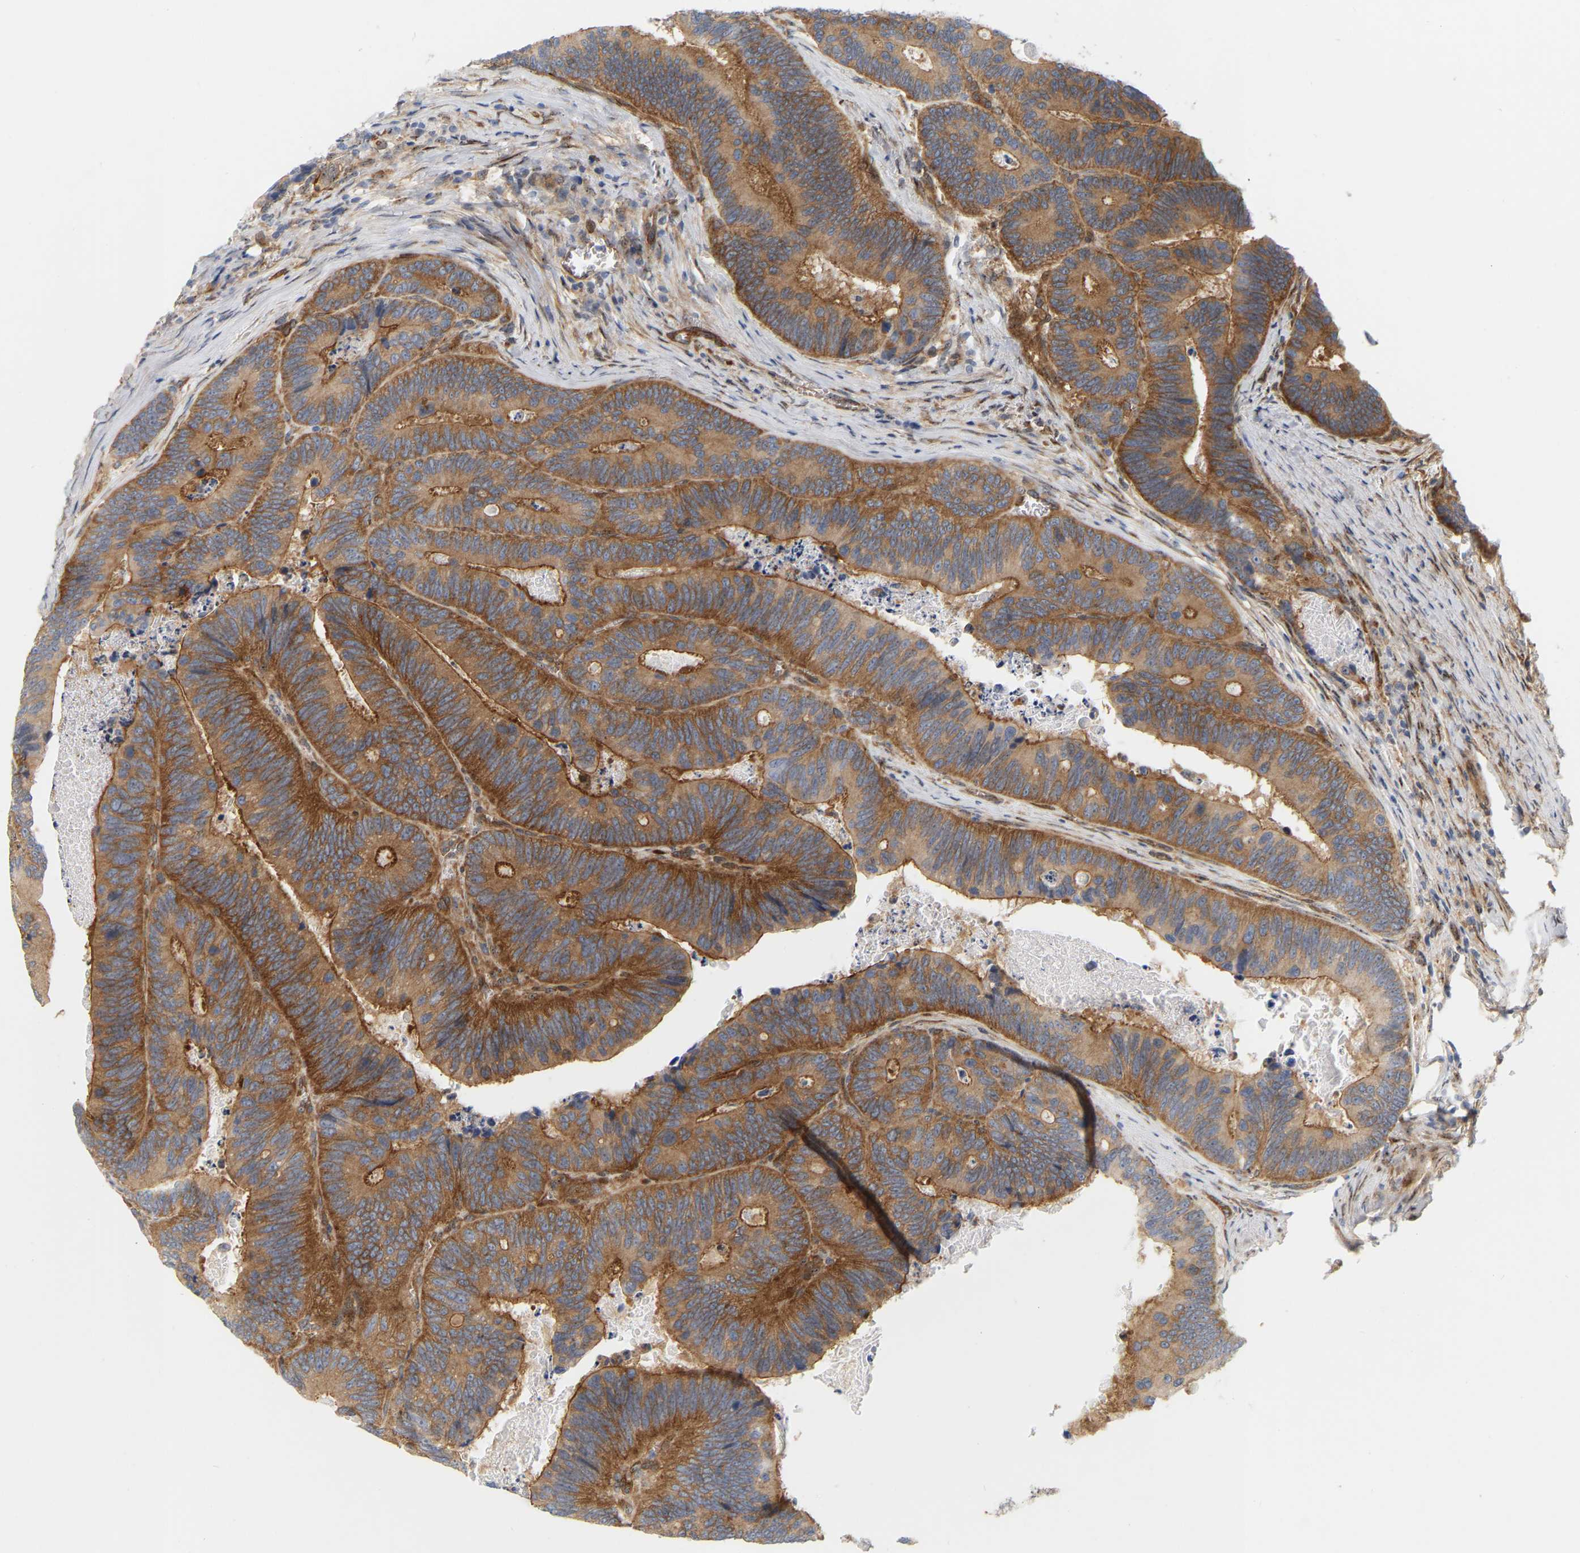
{"staining": {"intensity": "strong", "quantity": ">75%", "location": "cytoplasmic/membranous"}, "tissue": "colorectal cancer", "cell_type": "Tumor cells", "image_type": "cancer", "snomed": [{"axis": "morphology", "description": "Inflammation, NOS"}, {"axis": "morphology", "description": "Adenocarcinoma, NOS"}, {"axis": "topography", "description": "Colon"}], "caption": "Protein staining exhibits strong cytoplasmic/membranous expression in about >75% of tumor cells in colorectal adenocarcinoma. The staining was performed using DAB (3,3'-diaminobenzidine) to visualize the protein expression in brown, while the nuclei were stained in blue with hematoxylin (Magnification: 20x).", "gene": "RAPH1", "patient": {"sex": "male", "age": 72}}